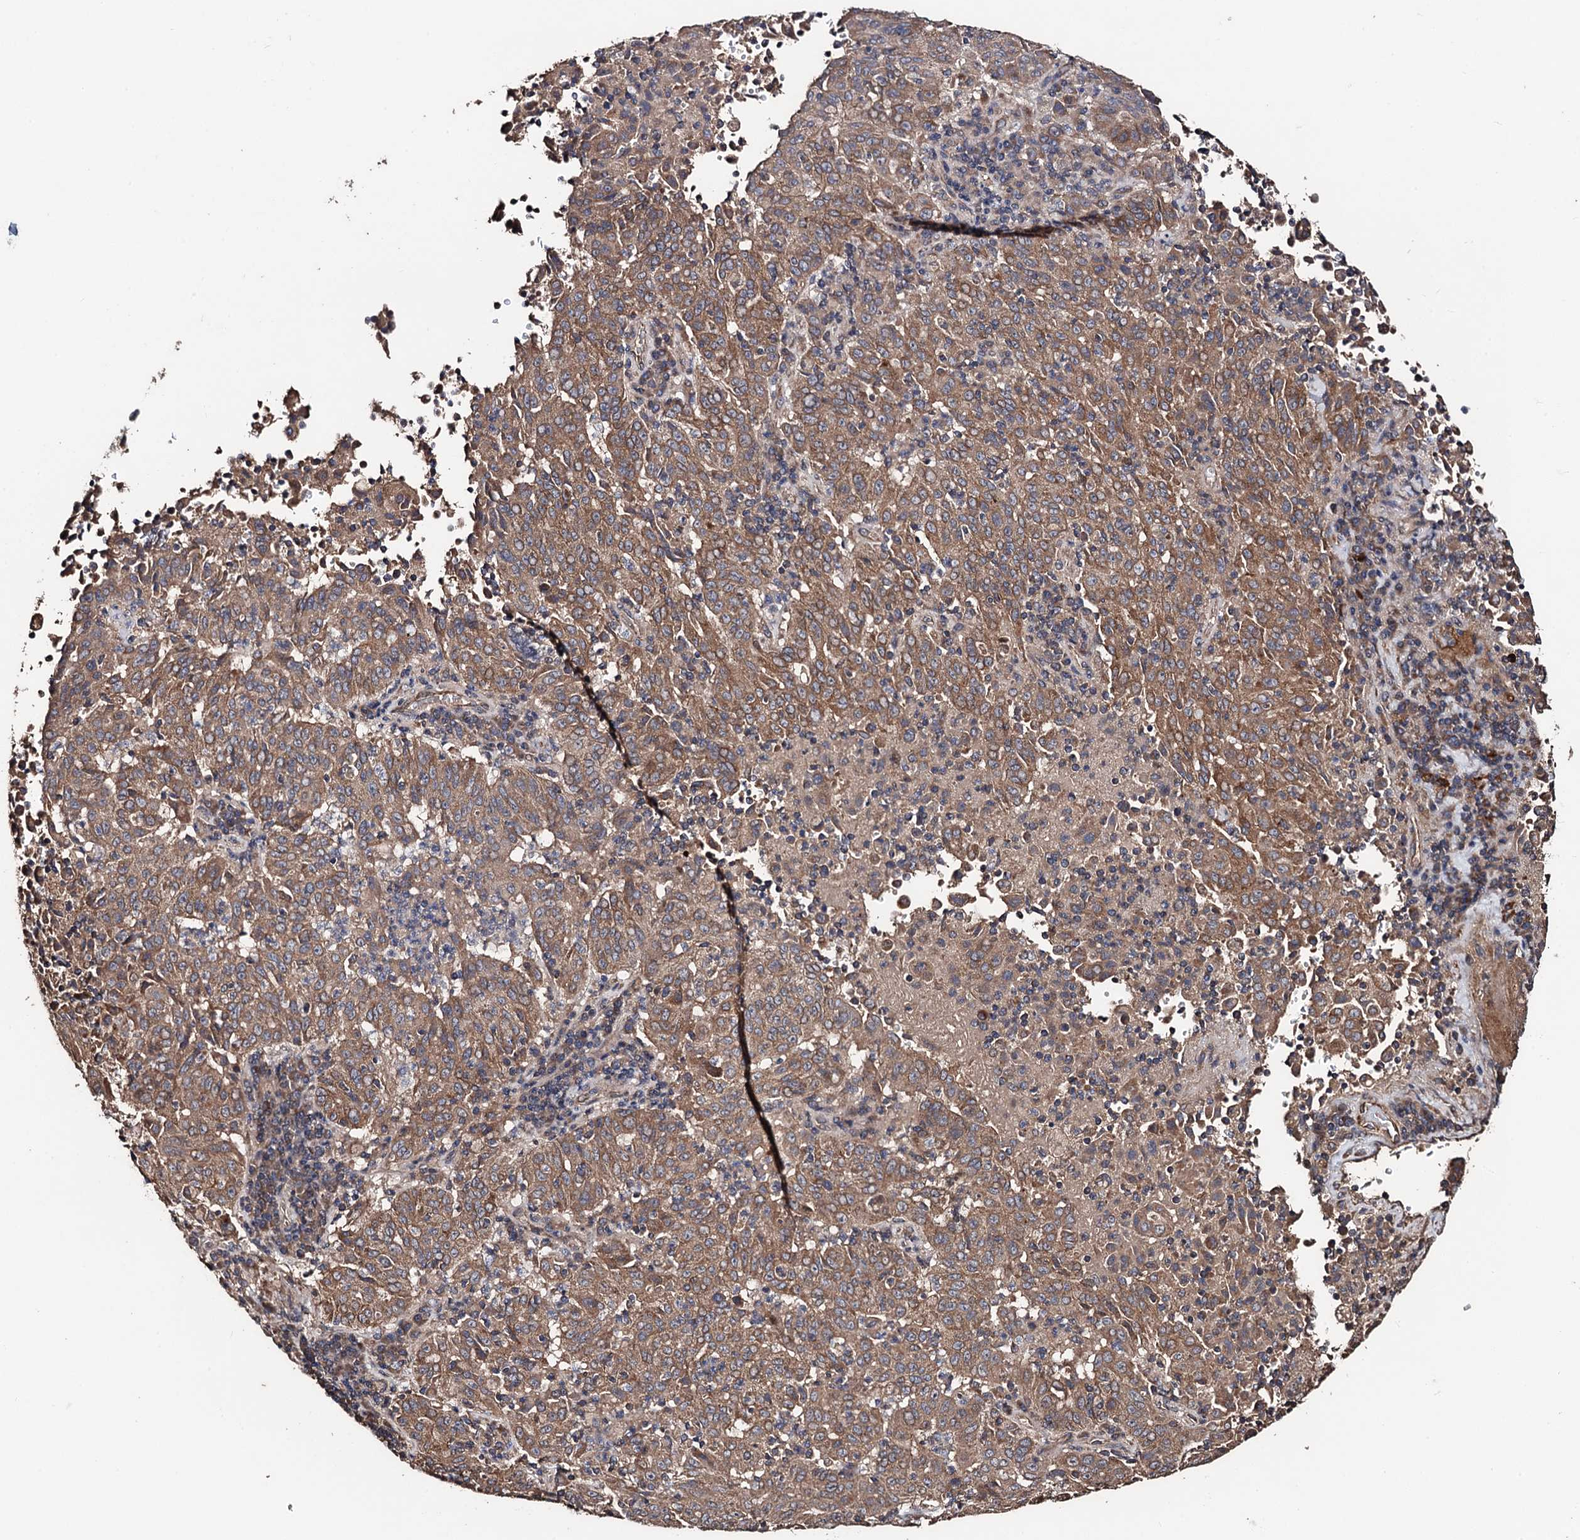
{"staining": {"intensity": "moderate", "quantity": ">75%", "location": "cytoplasmic/membranous"}, "tissue": "pancreatic cancer", "cell_type": "Tumor cells", "image_type": "cancer", "snomed": [{"axis": "morphology", "description": "Adenocarcinoma, NOS"}, {"axis": "topography", "description": "Pancreas"}], "caption": "Protein expression by immunohistochemistry (IHC) shows moderate cytoplasmic/membranous positivity in about >75% of tumor cells in pancreatic adenocarcinoma.", "gene": "PPTC7", "patient": {"sex": "male", "age": 63}}